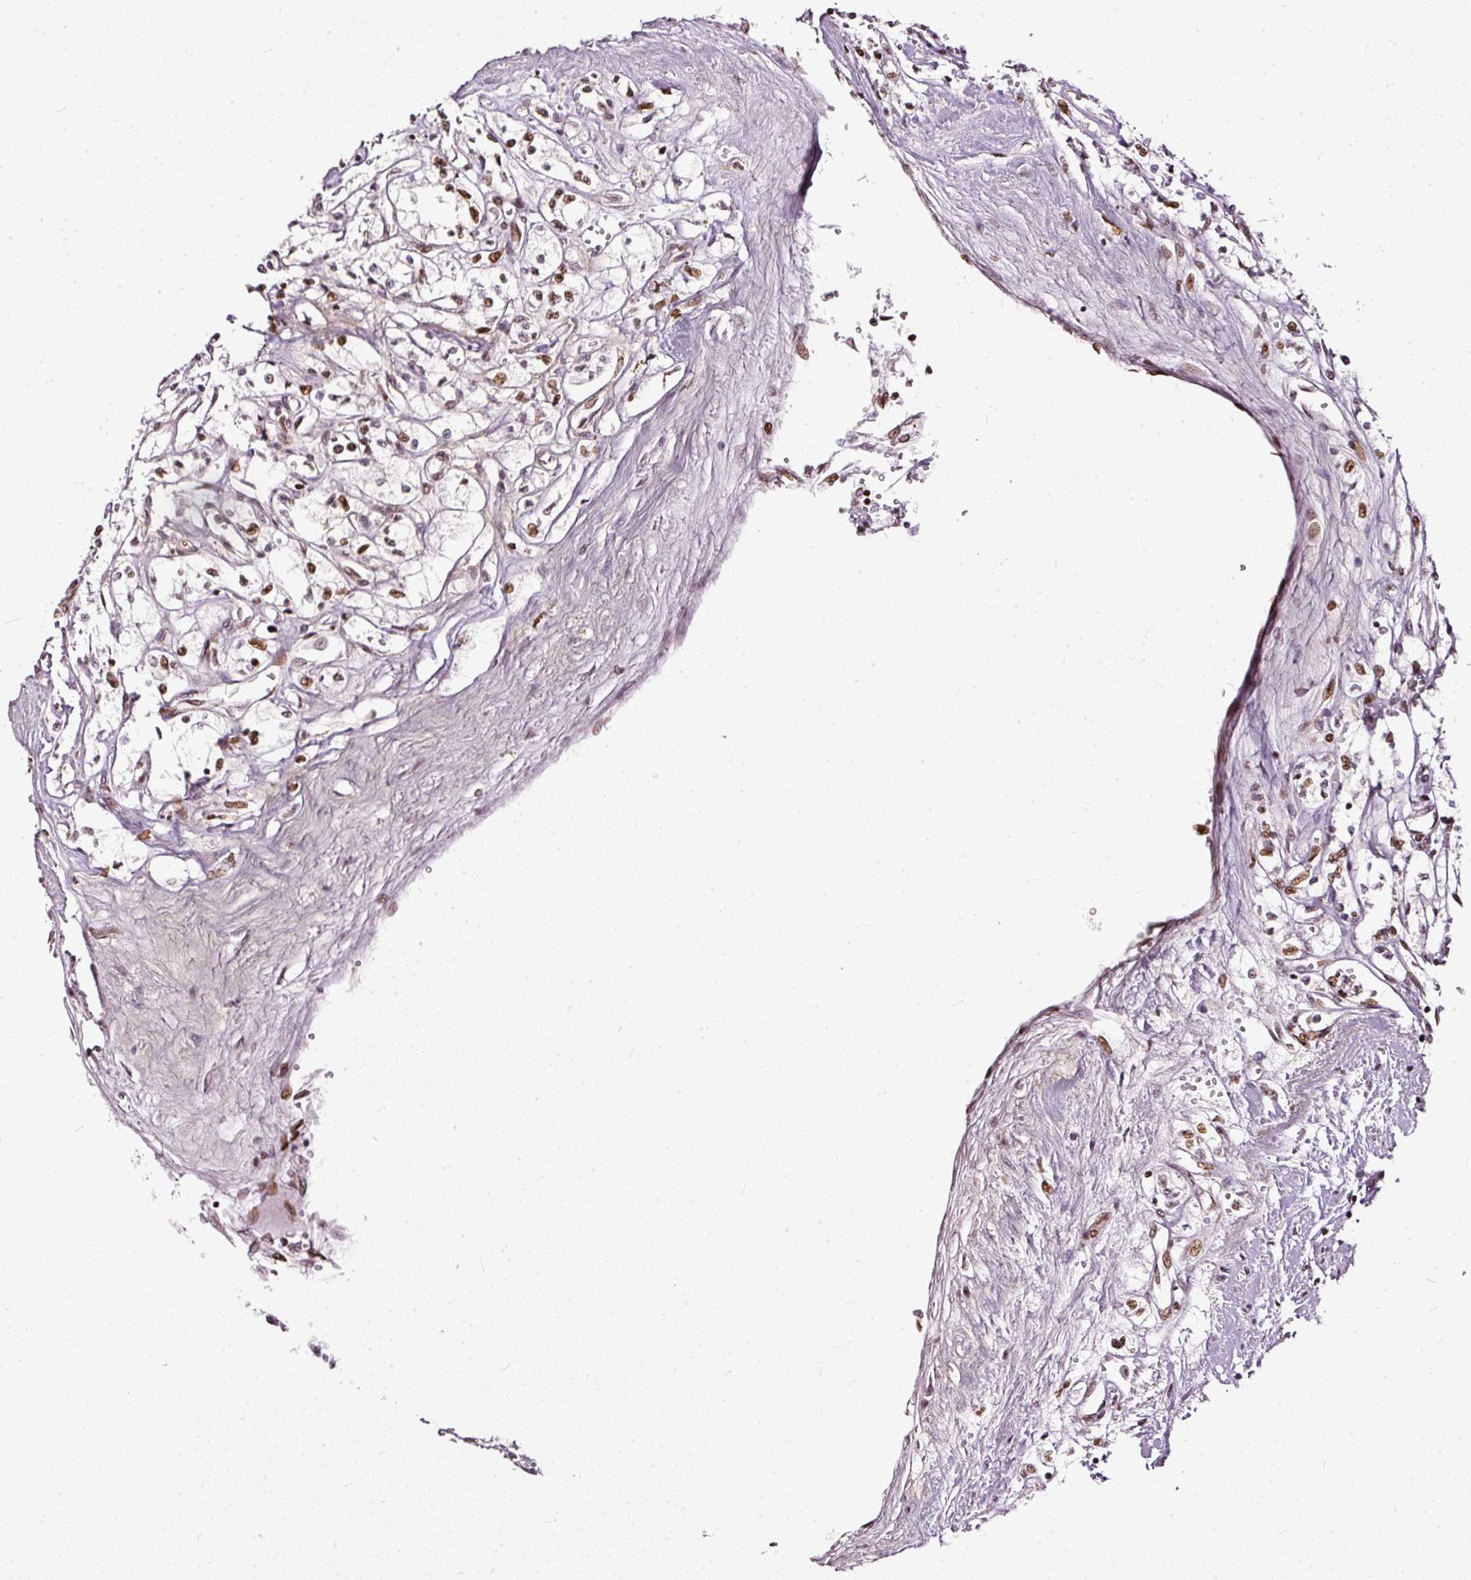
{"staining": {"intensity": "moderate", "quantity": "25%-75%", "location": "nuclear"}, "tissue": "renal cancer", "cell_type": "Tumor cells", "image_type": "cancer", "snomed": [{"axis": "morphology", "description": "Adenocarcinoma, NOS"}, {"axis": "topography", "description": "Kidney"}], "caption": "Immunohistochemistry (IHC) photomicrograph of neoplastic tissue: human renal cancer (adenocarcinoma) stained using immunohistochemistry (IHC) demonstrates medium levels of moderate protein expression localized specifically in the nuclear of tumor cells, appearing as a nuclear brown color.", "gene": "ZNF778", "patient": {"sex": "male", "age": 56}}